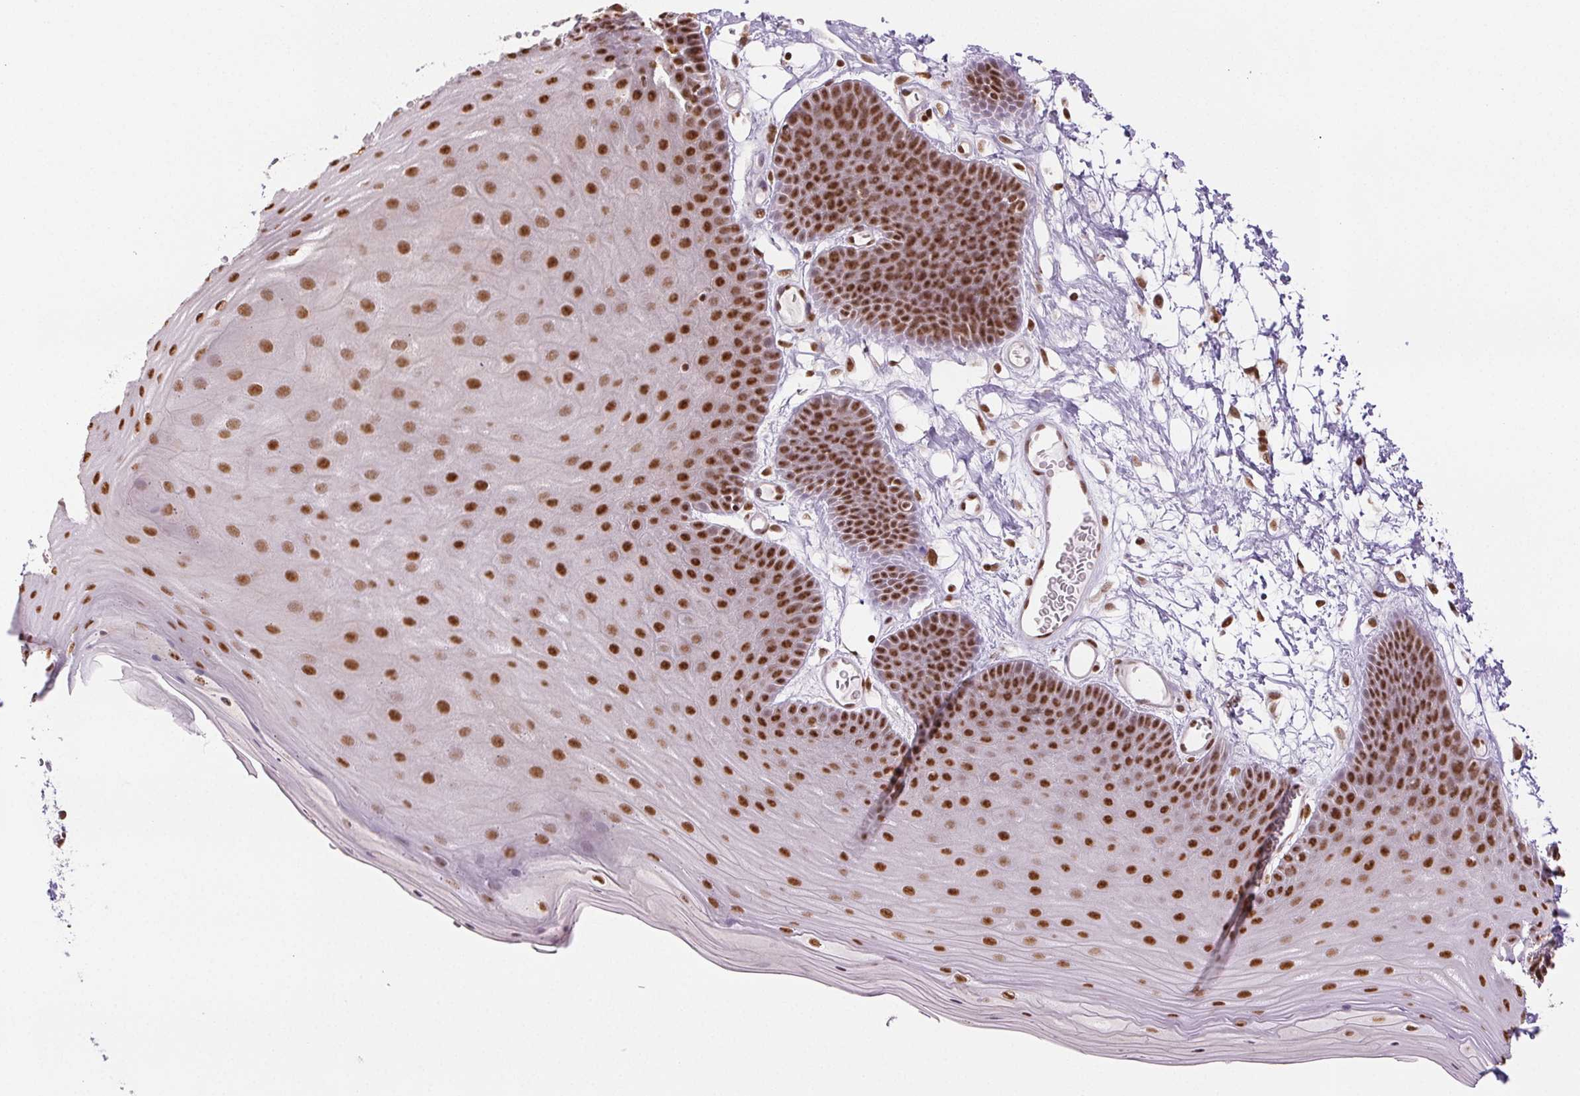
{"staining": {"intensity": "moderate", "quantity": ">75%", "location": "nuclear"}, "tissue": "skin", "cell_type": "Epidermal cells", "image_type": "normal", "snomed": [{"axis": "morphology", "description": "Normal tissue, NOS"}, {"axis": "topography", "description": "Anal"}], "caption": "This image displays normal skin stained with immunohistochemistry to label a protein in brown. The nuclear of epidermal cells show moderate positivity for the protein. Nuclei are counter-stained blue.", "gene": "IK", "patient": {"sex": "male", "age": 53}}